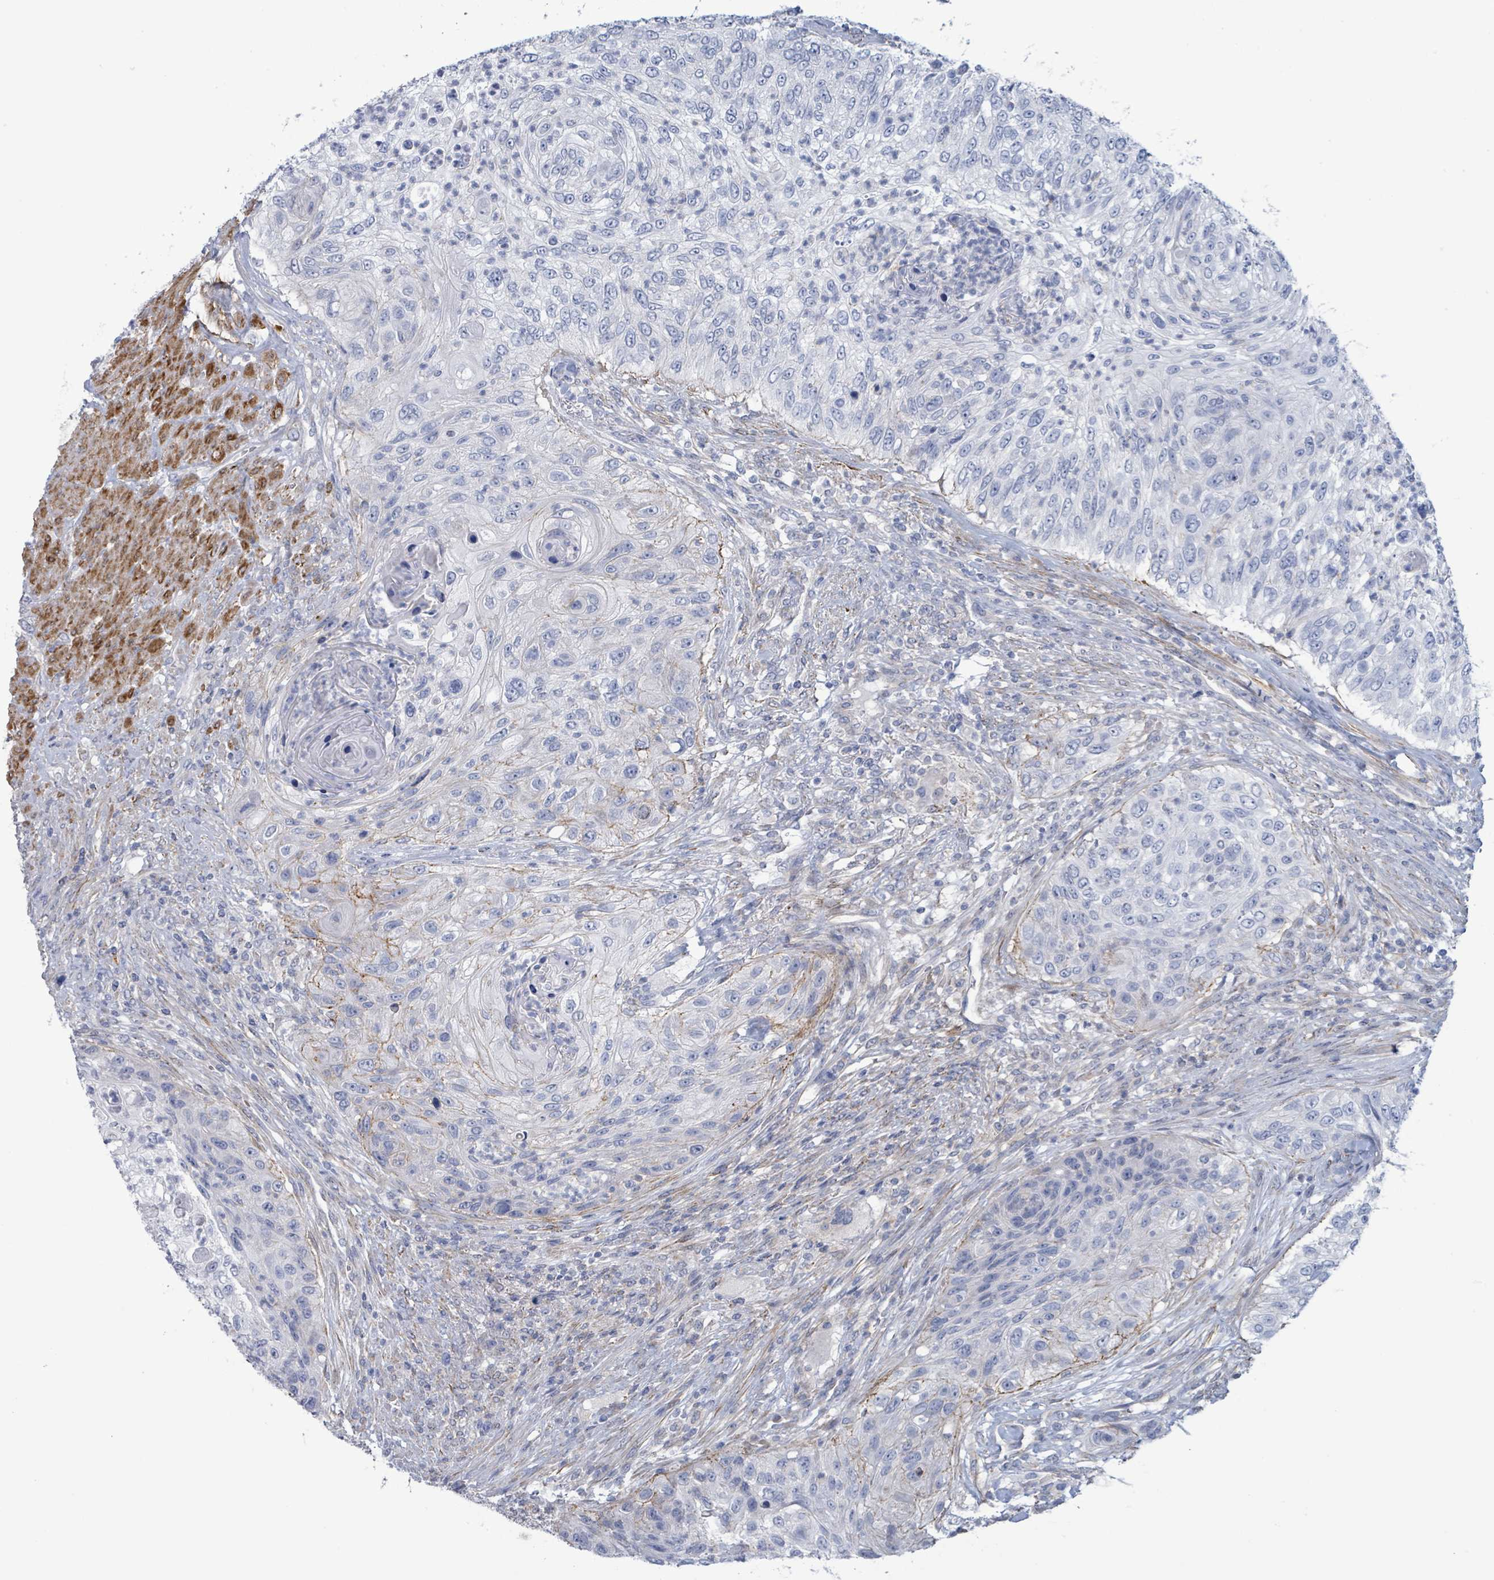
{"staining": {"intensity": "negative", "quantity": "none", "location": "none"}, "tissue": "urothelial cancer", "cell_type": "Tumor cells", "image_type": "cancer", "snomed": [{"axis": "morphology", "description": "Urothelial carcinoma, High grade"}, {"axis": "topography", "description": "Urinary bladder"}], "caption": "IHC of human urothelial cancer demonstrates no staining in tumor cells.", "gene": "PKLR", "patient": {"sex": "female", "age": 60}}